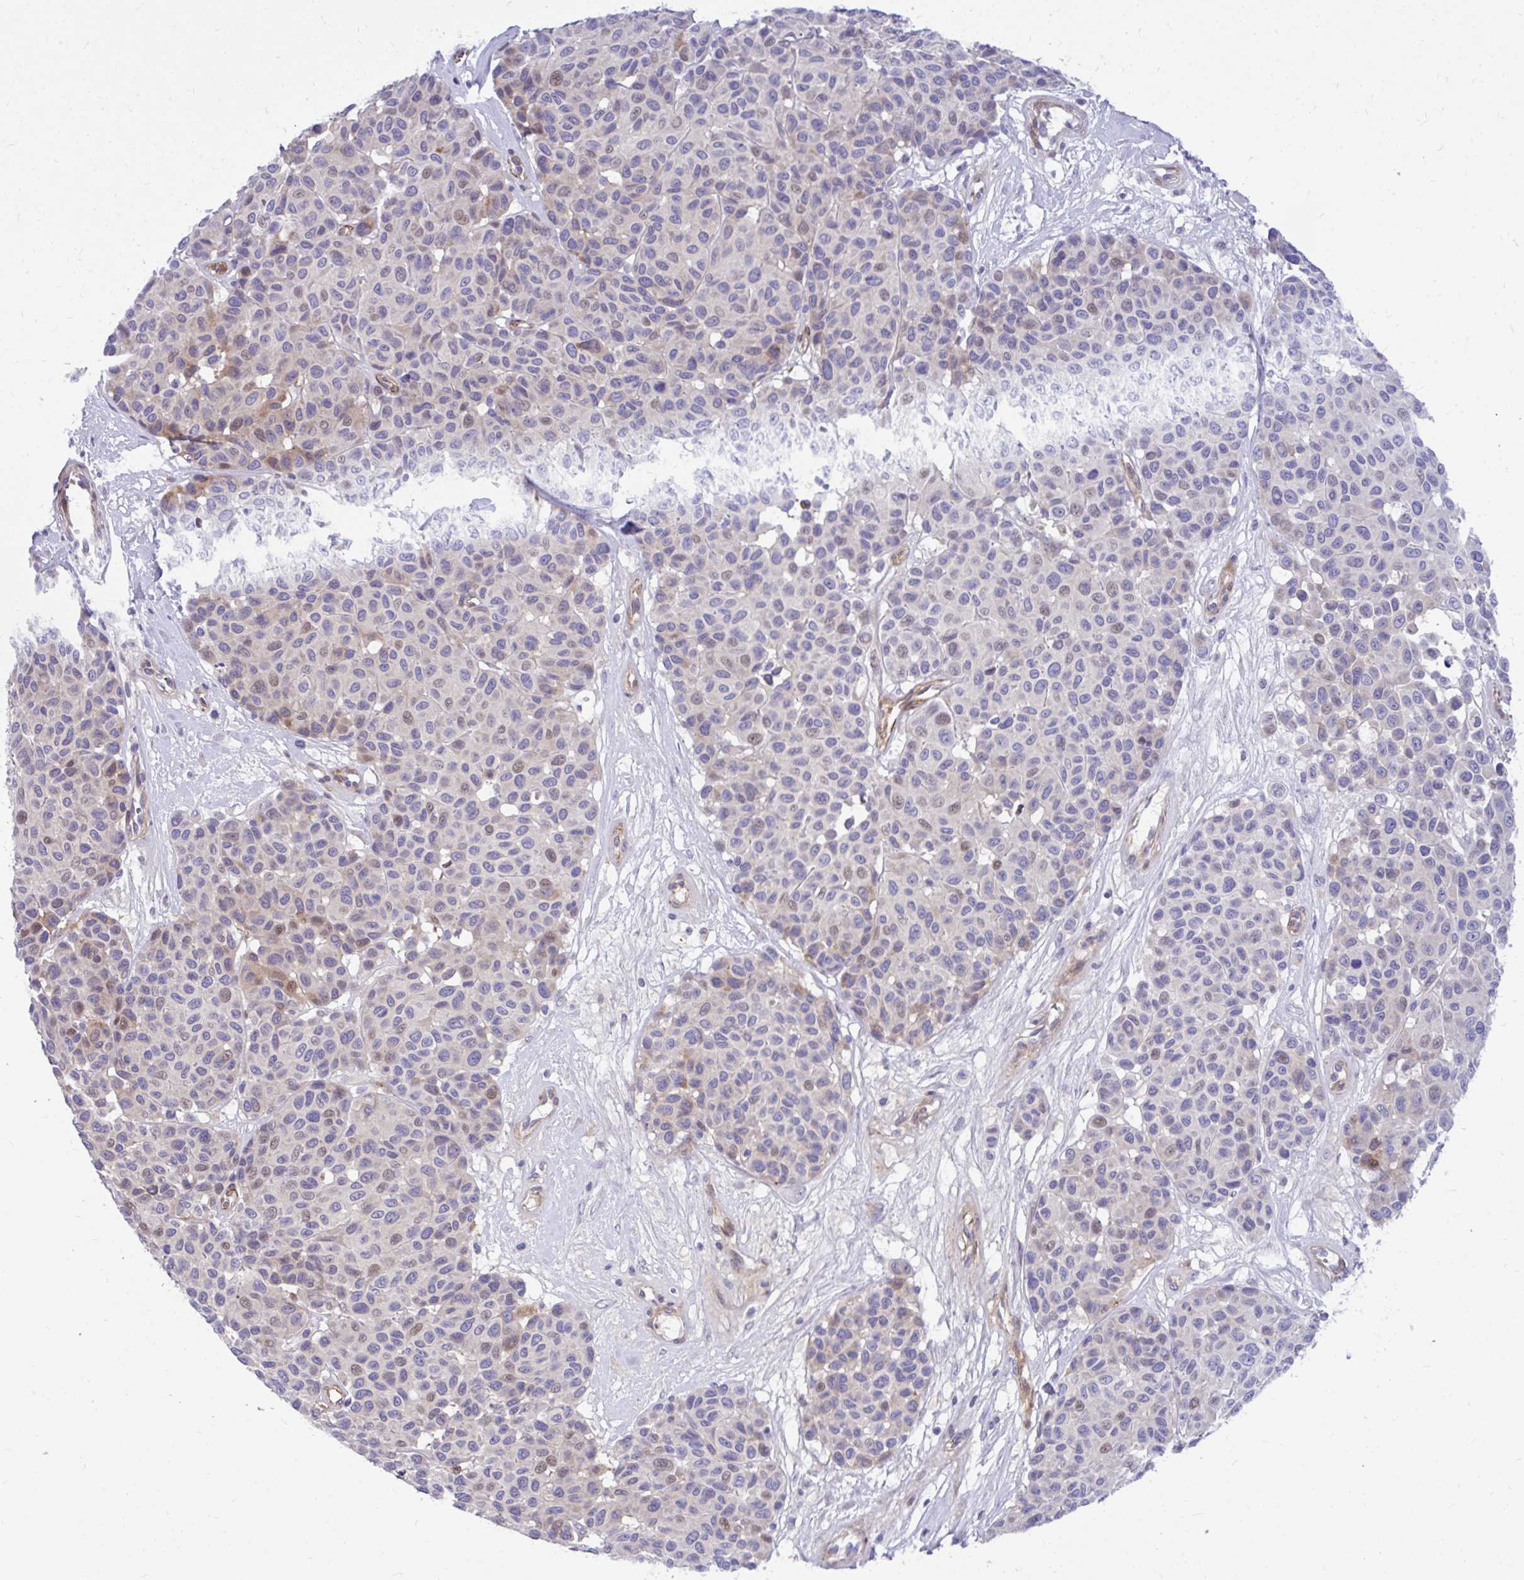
{"staining": {"intensity": "moderate", "quantity": "<25%", "location": "nuclear"}, "tissue": "melanoma", "cell_type": "Tumor cells", "image_type": "cancer", "snomed": [{"axis": "morphology", "description": "Malignant melanoma, NOS"}, {"axis": "topography", "description": "Skin"}], "caption": "Malignant melanoma tissue demonstrates moderate nuclear expression in about <25% of tumor cells, visualized by immunohistochemistry. Nuclei are stained in blue.", "gene": "ESPNL", "patient": {"sex": "female", "age": 66}}